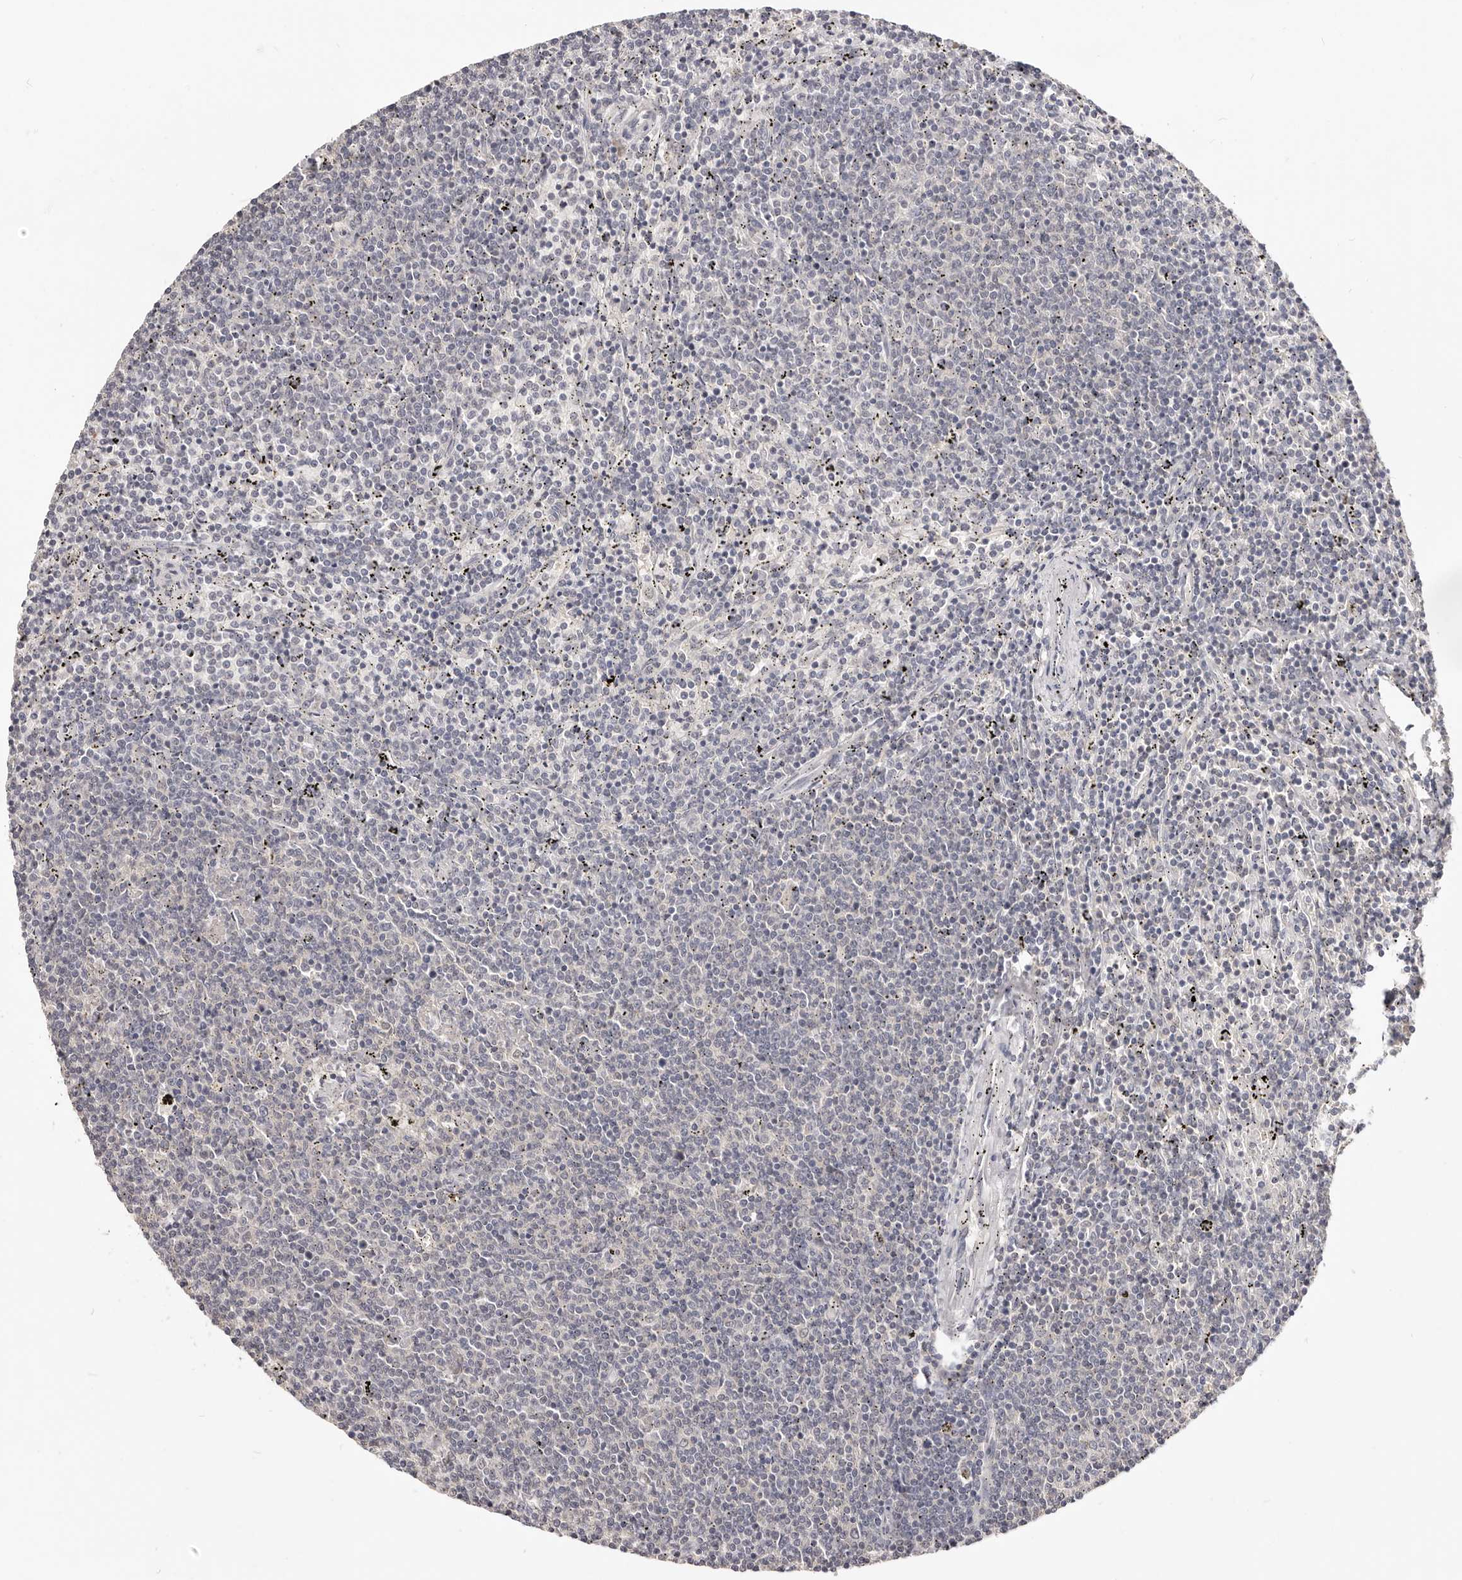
{"staining": {"intensity": "negative", "quantity": "none", "location": "none"}, "tissue": "lymphoma", "cell_type": "Tumor cells", "image_type": "cancer", "snomed": [{"axis": "morphology", "description": "Malignant lymphoma, non-Hodgkin's type, Low grade"}, {"axis": "topography", "description": "Spleen"}], "caption": "The histopathology image demonstrates no significant expression in tumor cells of lymphoma.", "gene": "TSPAN13", "patient": {"sex": "female", "age": 50}}